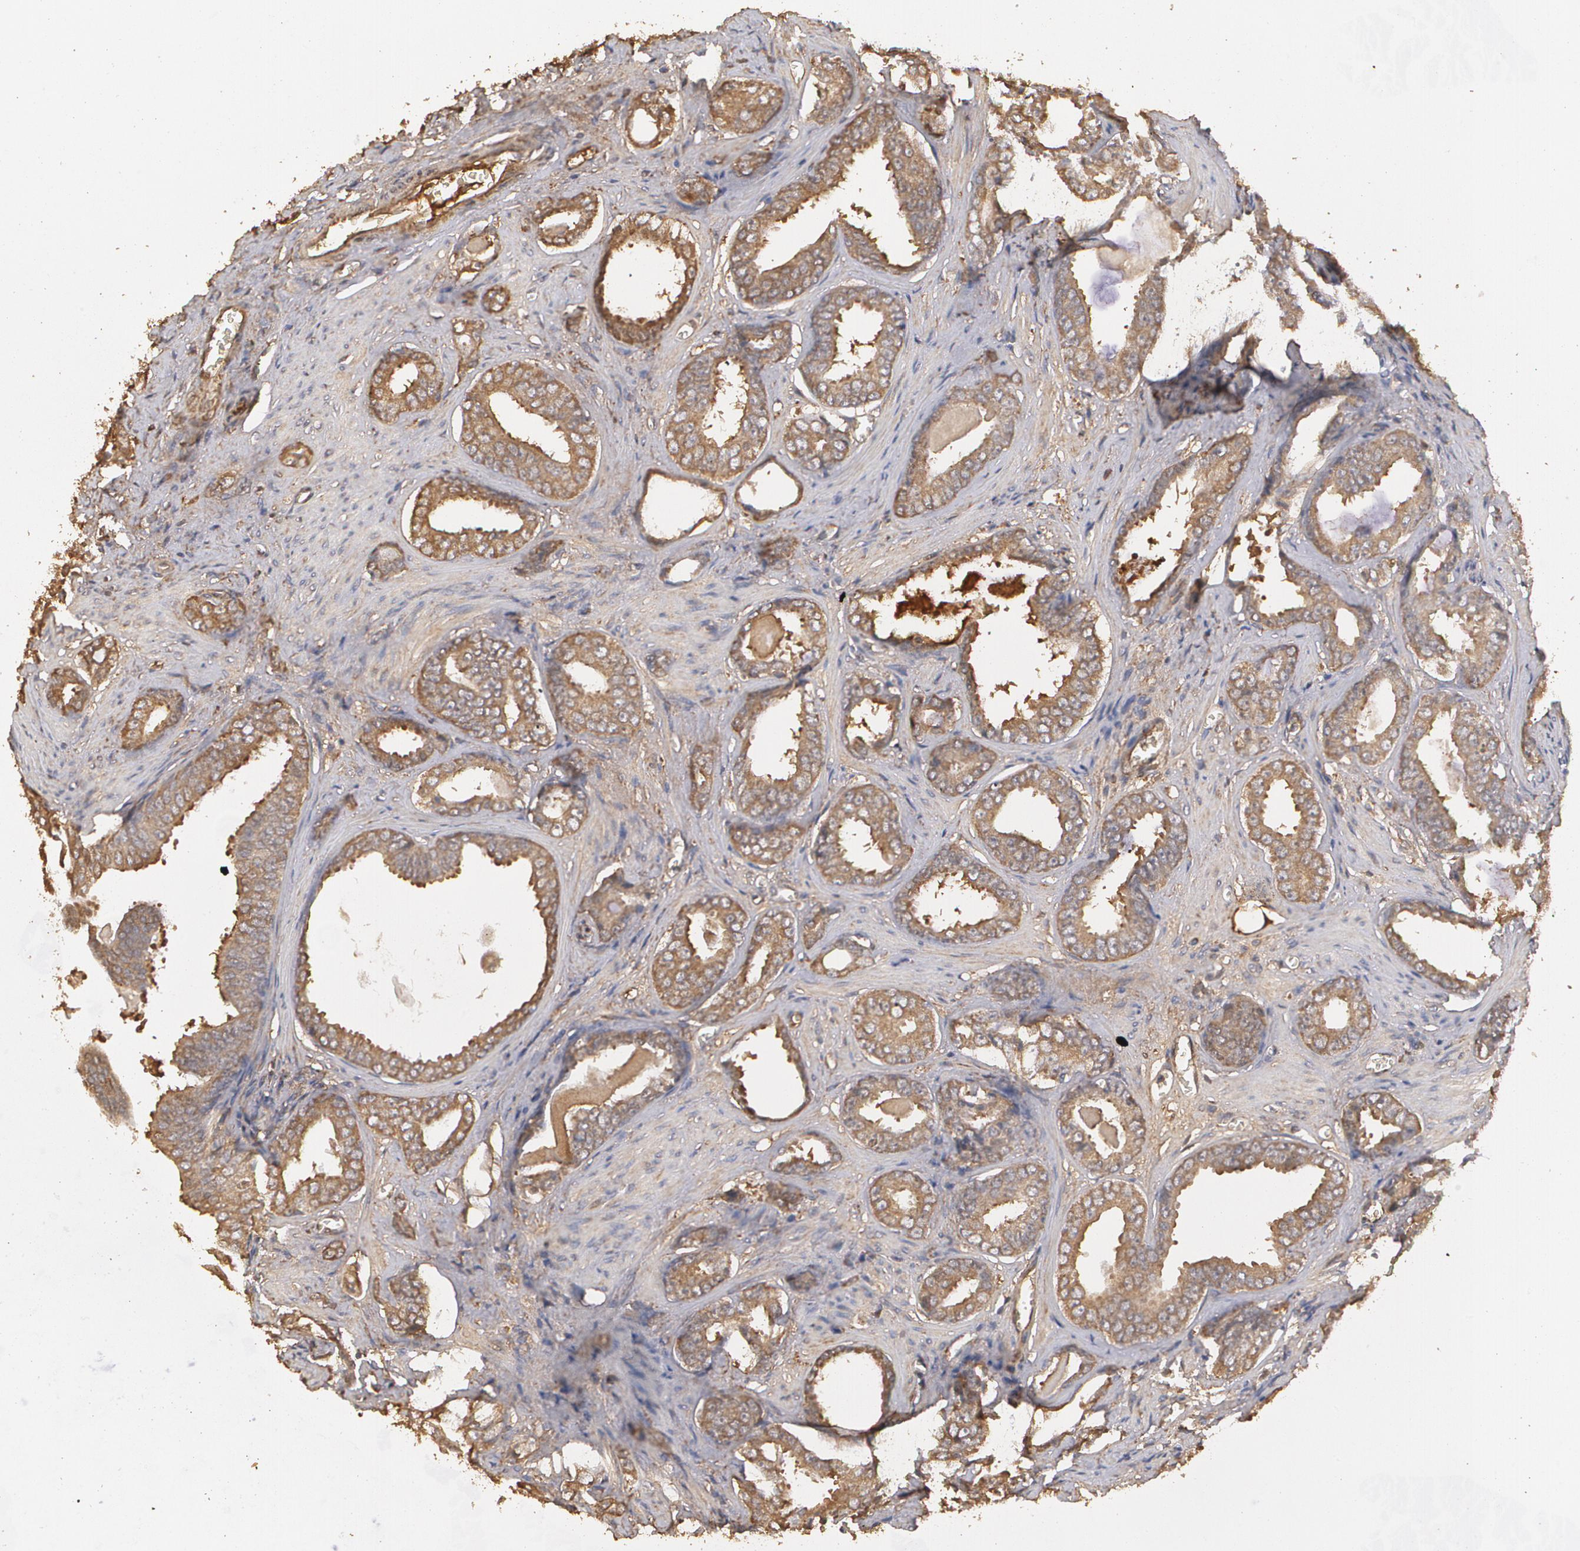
{"staining": {"intensity": "weak", "quantity": ">75%", "location": "cytoplasmic/membranous"}, "tissue": "prostate cancer", "cell_type": "Tumor cells", "image_type": "cancer", "snomed": [{"axis": "morphology", "description": "Adenocarcinoma, Medium grade"}, {"axis": "topography", "description": "Prostate"}], "caption": "A micrograph of human prostate cancer stained for a protein displays weak cytoplasmic/membranous brown staining in tumor cells.", "gene": "PON1", "patient": {"sex": "male", "age": 79}}